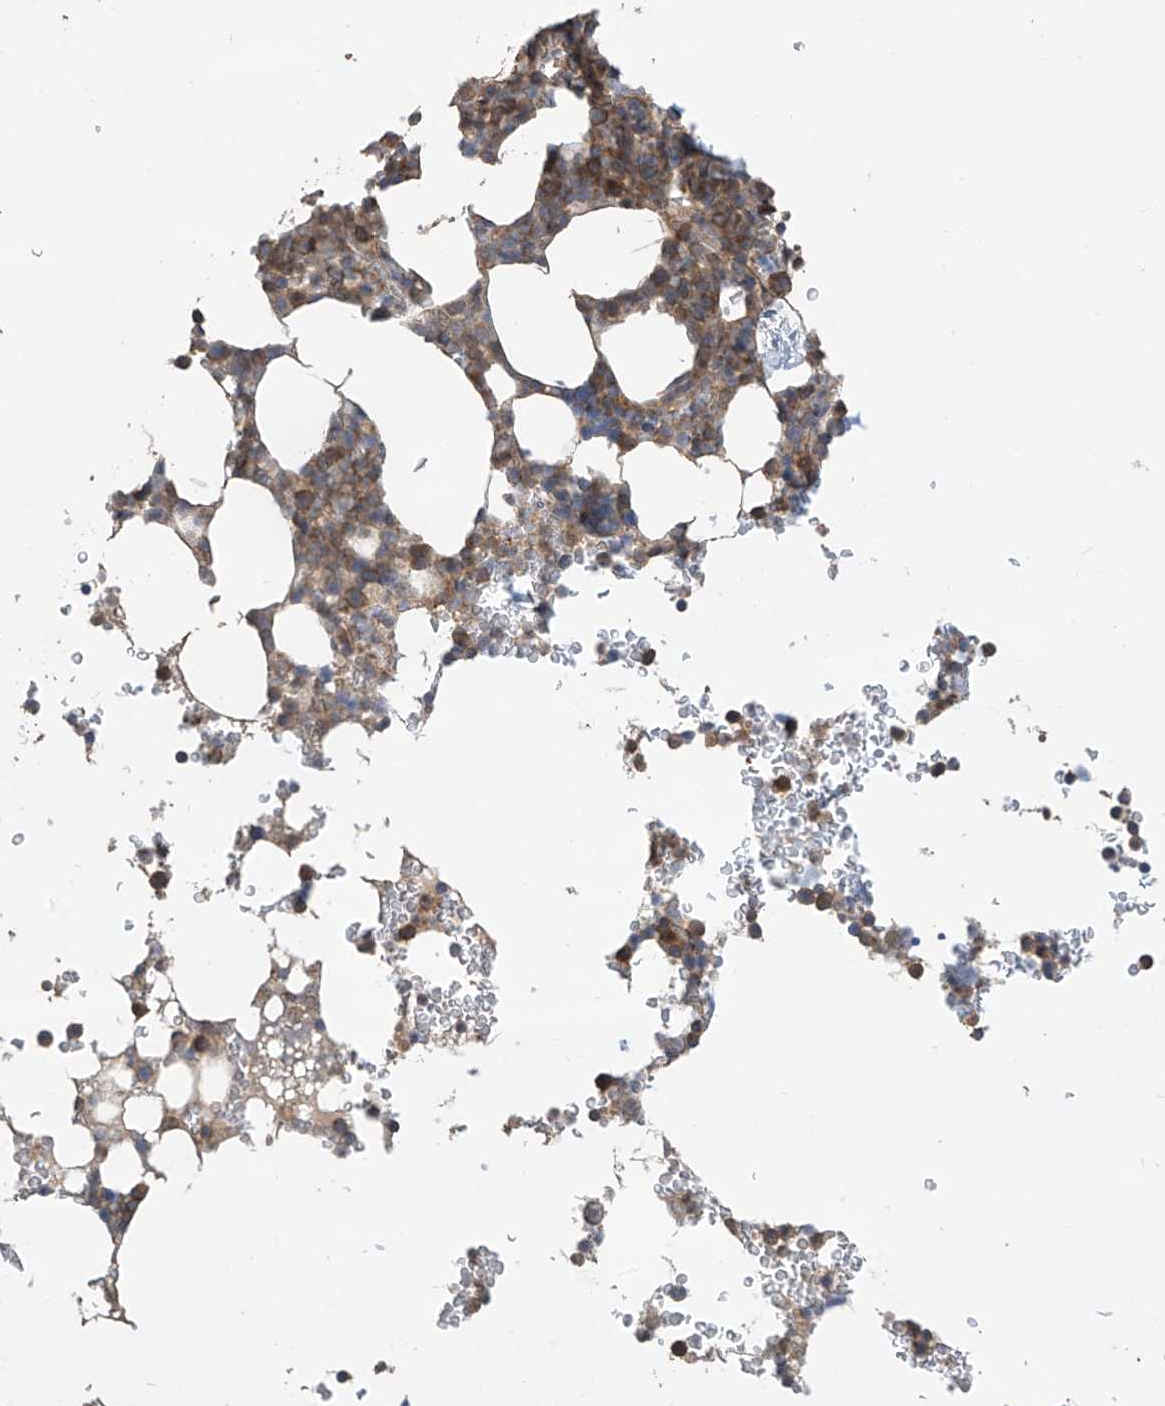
{"staining": {"intensity": "moderate", "quantity": "25%-75%", "location": "cytoplasmic/membranous"}, "tissue": "bone marrow", "cell_type": "Hematopoietic cells", "image_type": "normal", "snomed": [{"axis": "morphology", "description": "Normal tissue, NOS"}, {"axis": "topography", "description": "Bone marrow"}], "caption": "Human bone marrow stained with a protein marker shows moderate staining in hematopoietic cells.", "gene": "PHACTR4", "patient": {"sex": "male", "age": 58}}